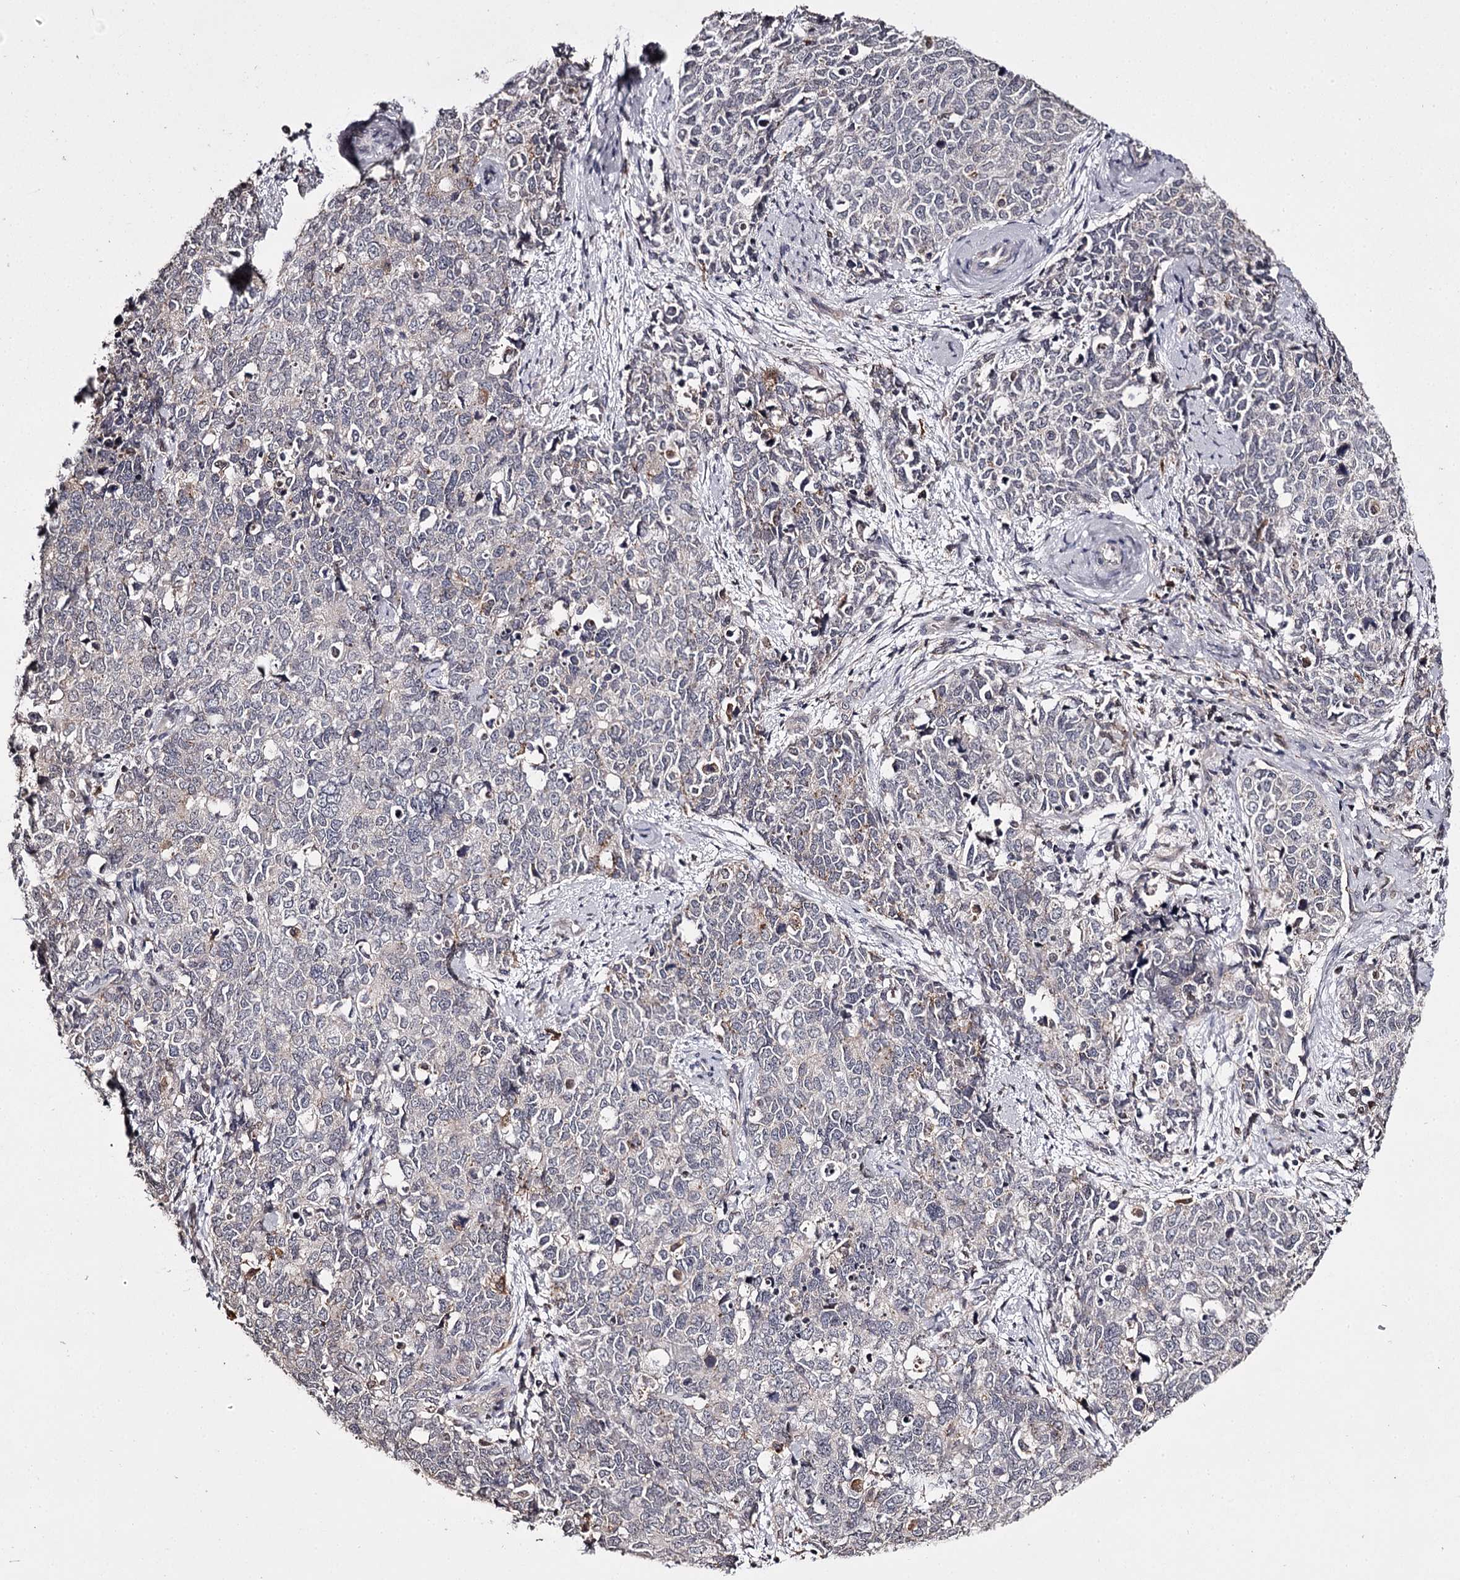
{"staining": {"intensity": "negative", "quantity": "none", "location": "none"}, "tissue": "cervical cancer", "cell_type": "Tumor cells", "image_type": "cancer", "snomed": [{"axis": "morphology", "description": "Squamous cell carcinoma, NOS"}, {"axis": "topography", "description": "Cervix"}], "caption": "Cervical cancer was stained to show a protein in brown. There is no significant positivity in tumor cells.", "gene": "SLC32A1", "patient": {"sex": "female", "age": 63}}